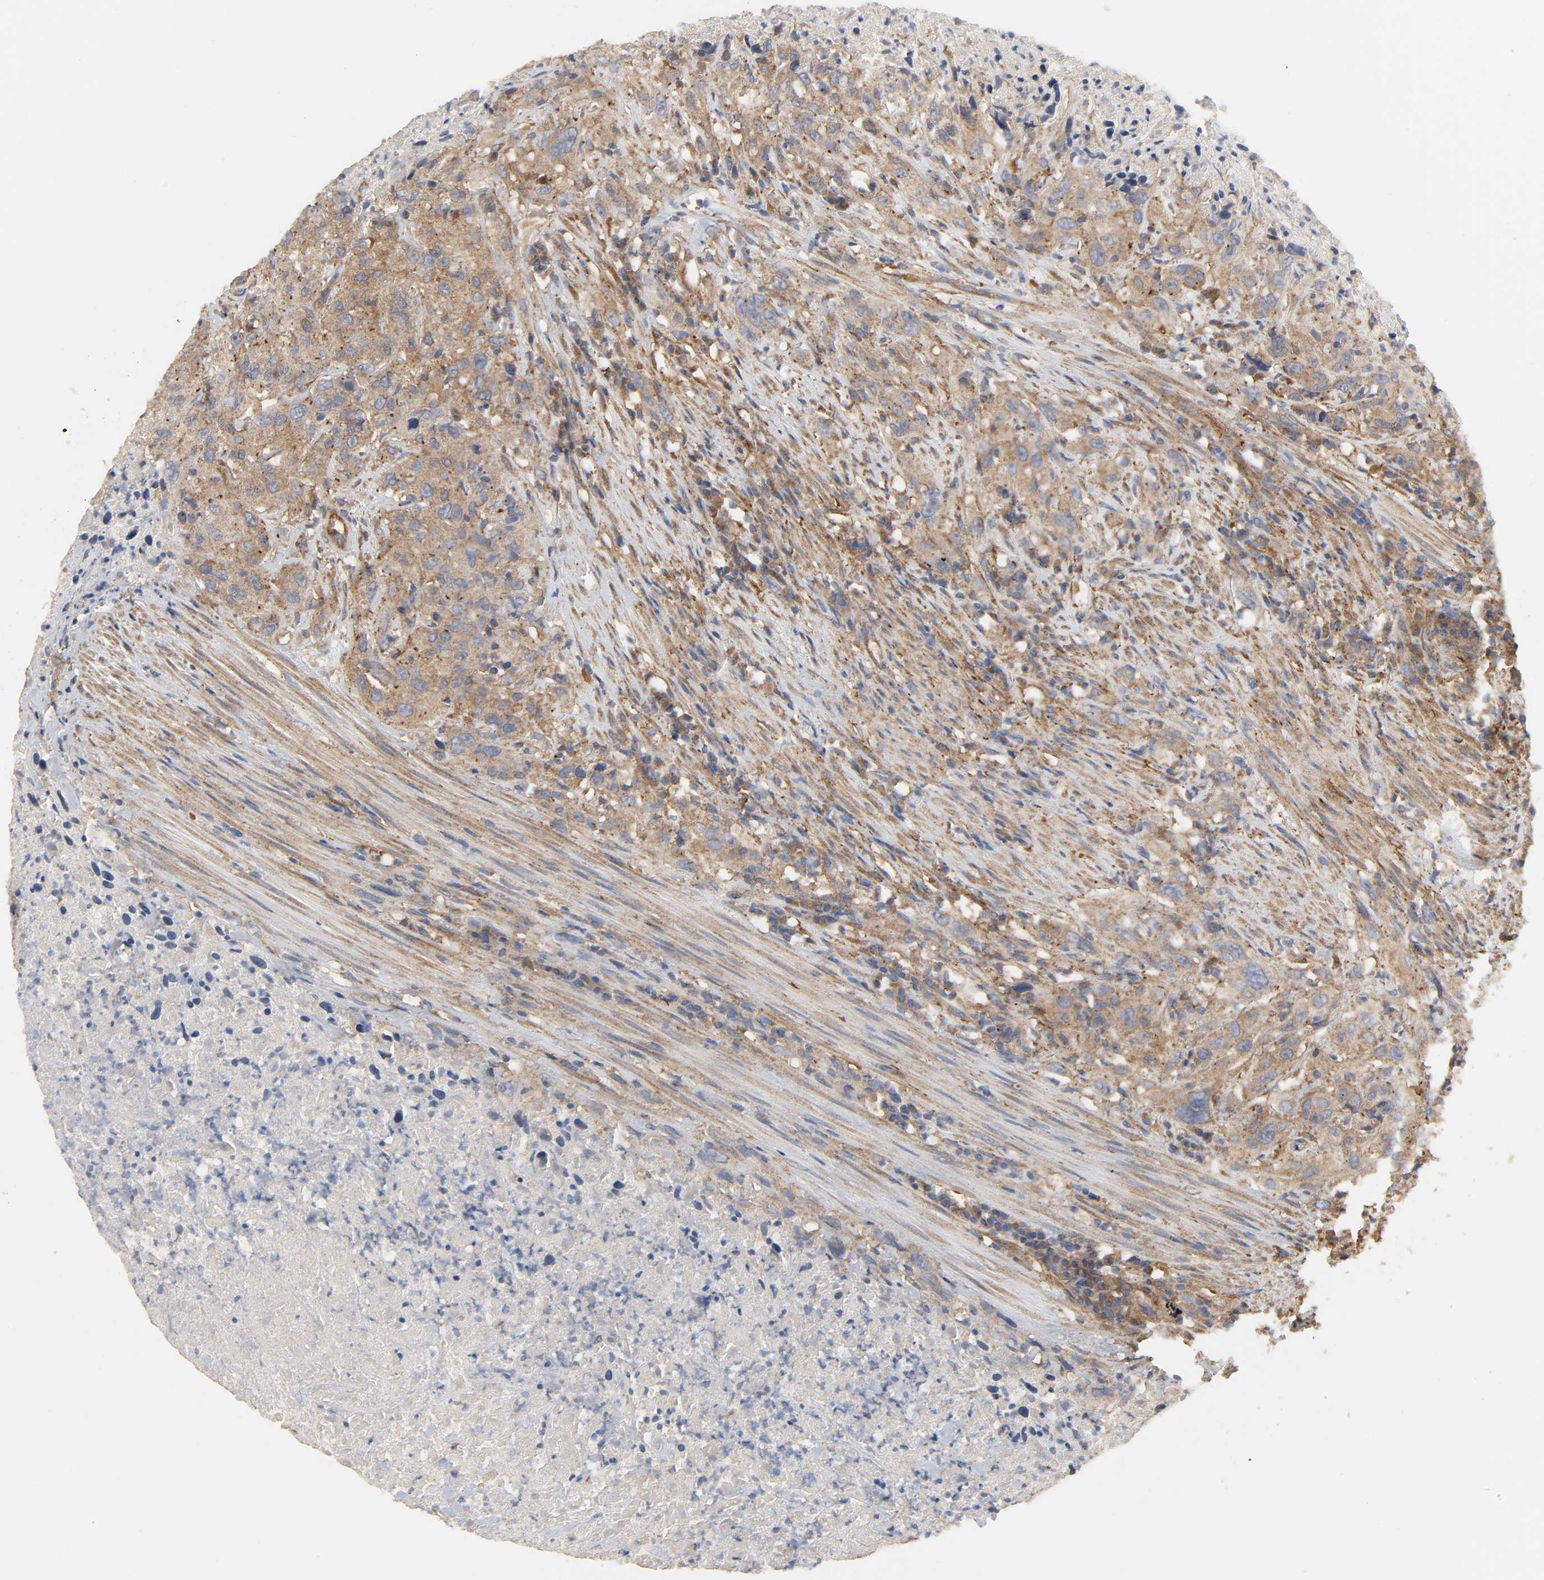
{"staining": {"intensity": "moderate", "quantity": ">75%", "location": "cytoplasmic/membranous"}, "tissue": "urothelial cancer", "cell_type": "Tumor cells", "image_type": "cancer", "snomed": [{"axis": "morphology", "description": "Urothelial carcinoma, High grade"}, {"axis": "topography", "description": "Urinary bladder"}], "caption": "Urothelial carcinoma (high-grade) was stained to show a protein in brown. There is medium levels of moderate cytoplasmic/membranous staining in approximately >75% of tumor cells.", "gene": "SH3GLB1", "patient": {"sex": "male", "age": 61}}